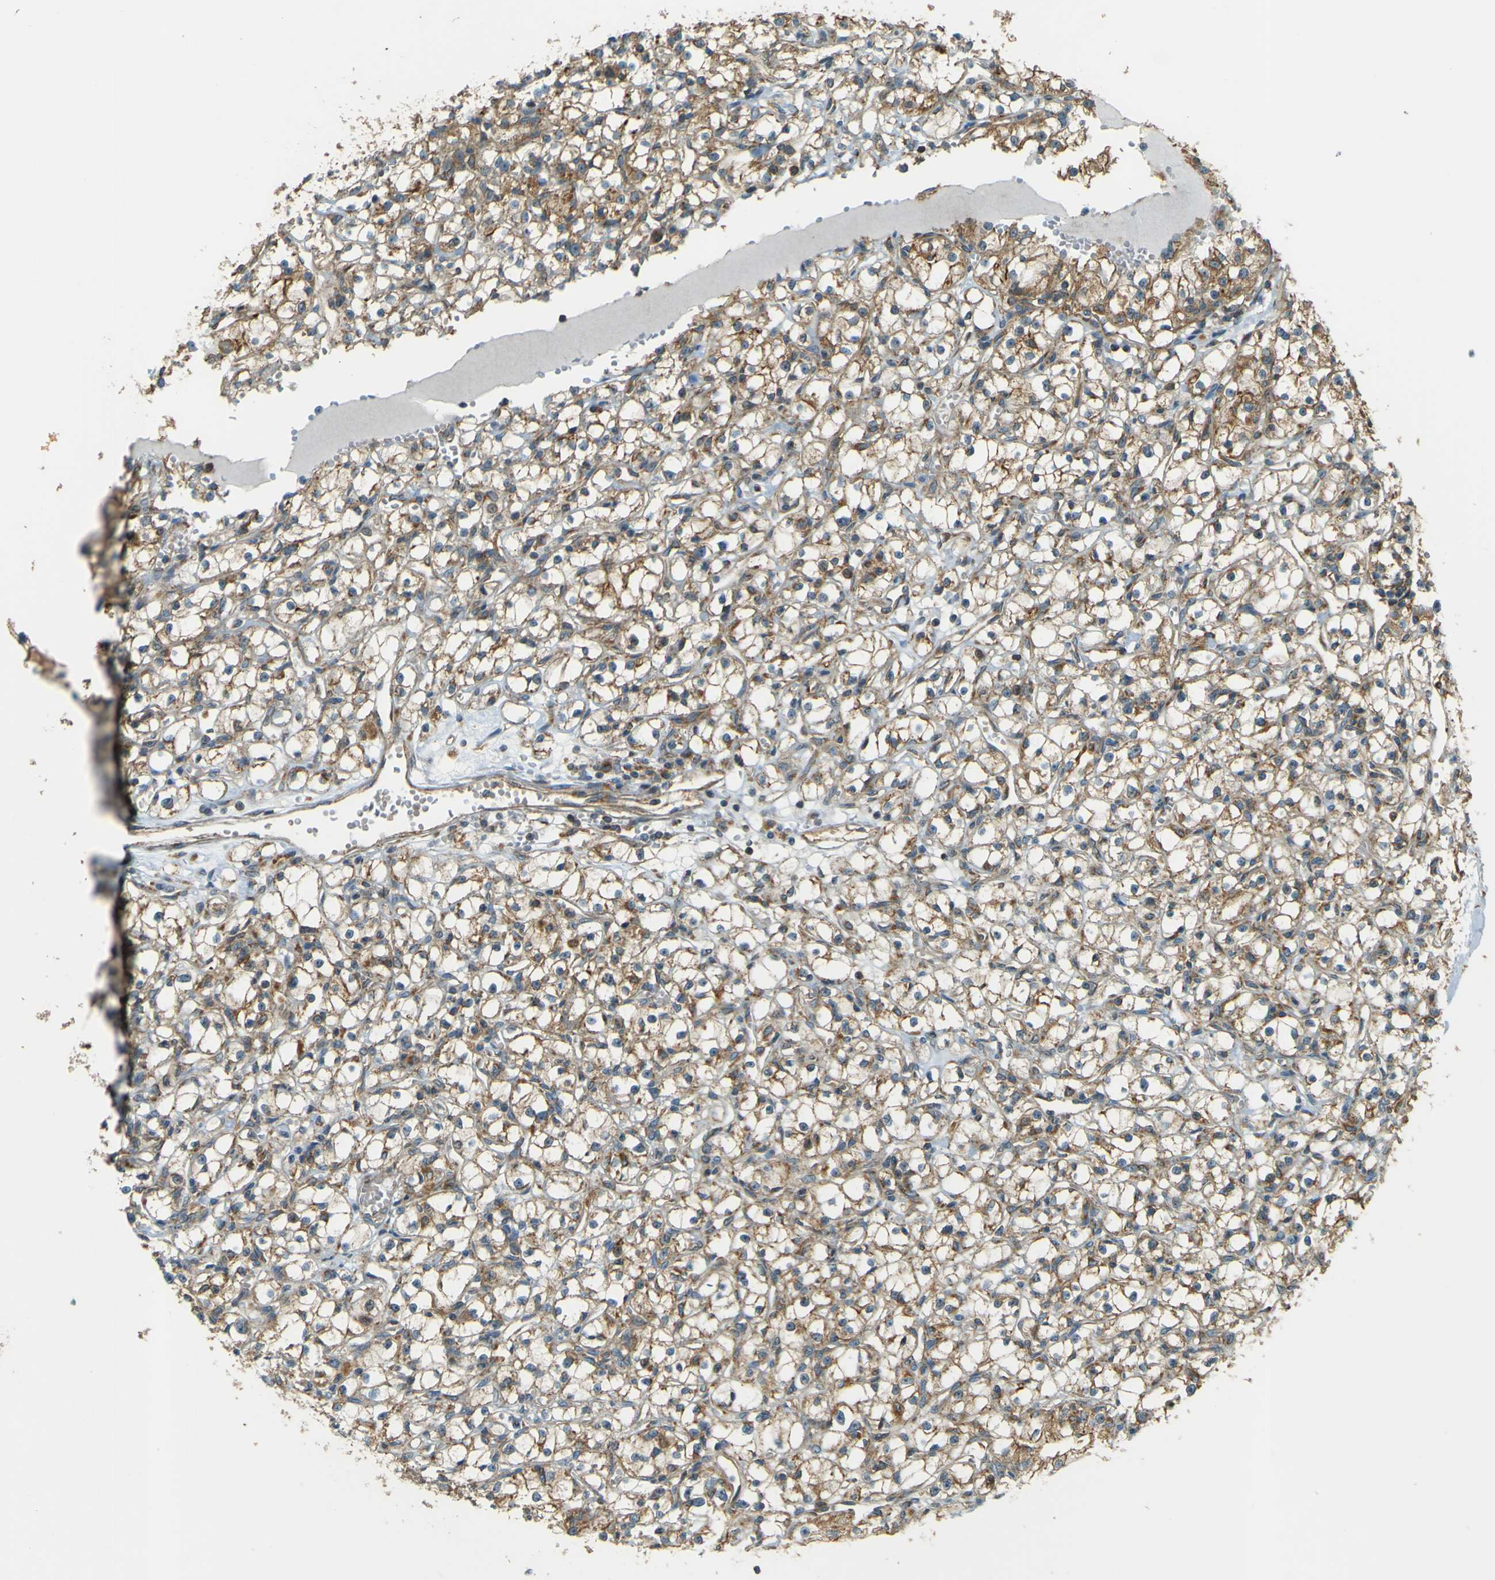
{"staining": {"intensity": "moderate", "quantity": ">75%", "location": "cytoplasmic/membranous"}, "tissue": "renal cancer", "cell_type": "Tumor cells", "image_type": "cancer", "snomed": [{"axis": "morphology", "description": "Adenocarcinoma, NOS"}, {"axis": "topography", "description": "Kidney"}], "caption": "Tumor cells reveal medium levels of moderate cytoplasmic/membranous positivity in approximately >75% of cells in adenocarcinoma (renal). Using DAB (brown) and hematoxylin (blue) stains, captured at high magnification using brightfield microscopy.", "gene": "DNAJC5", "patient": {"sex": "male", "age": 56}}